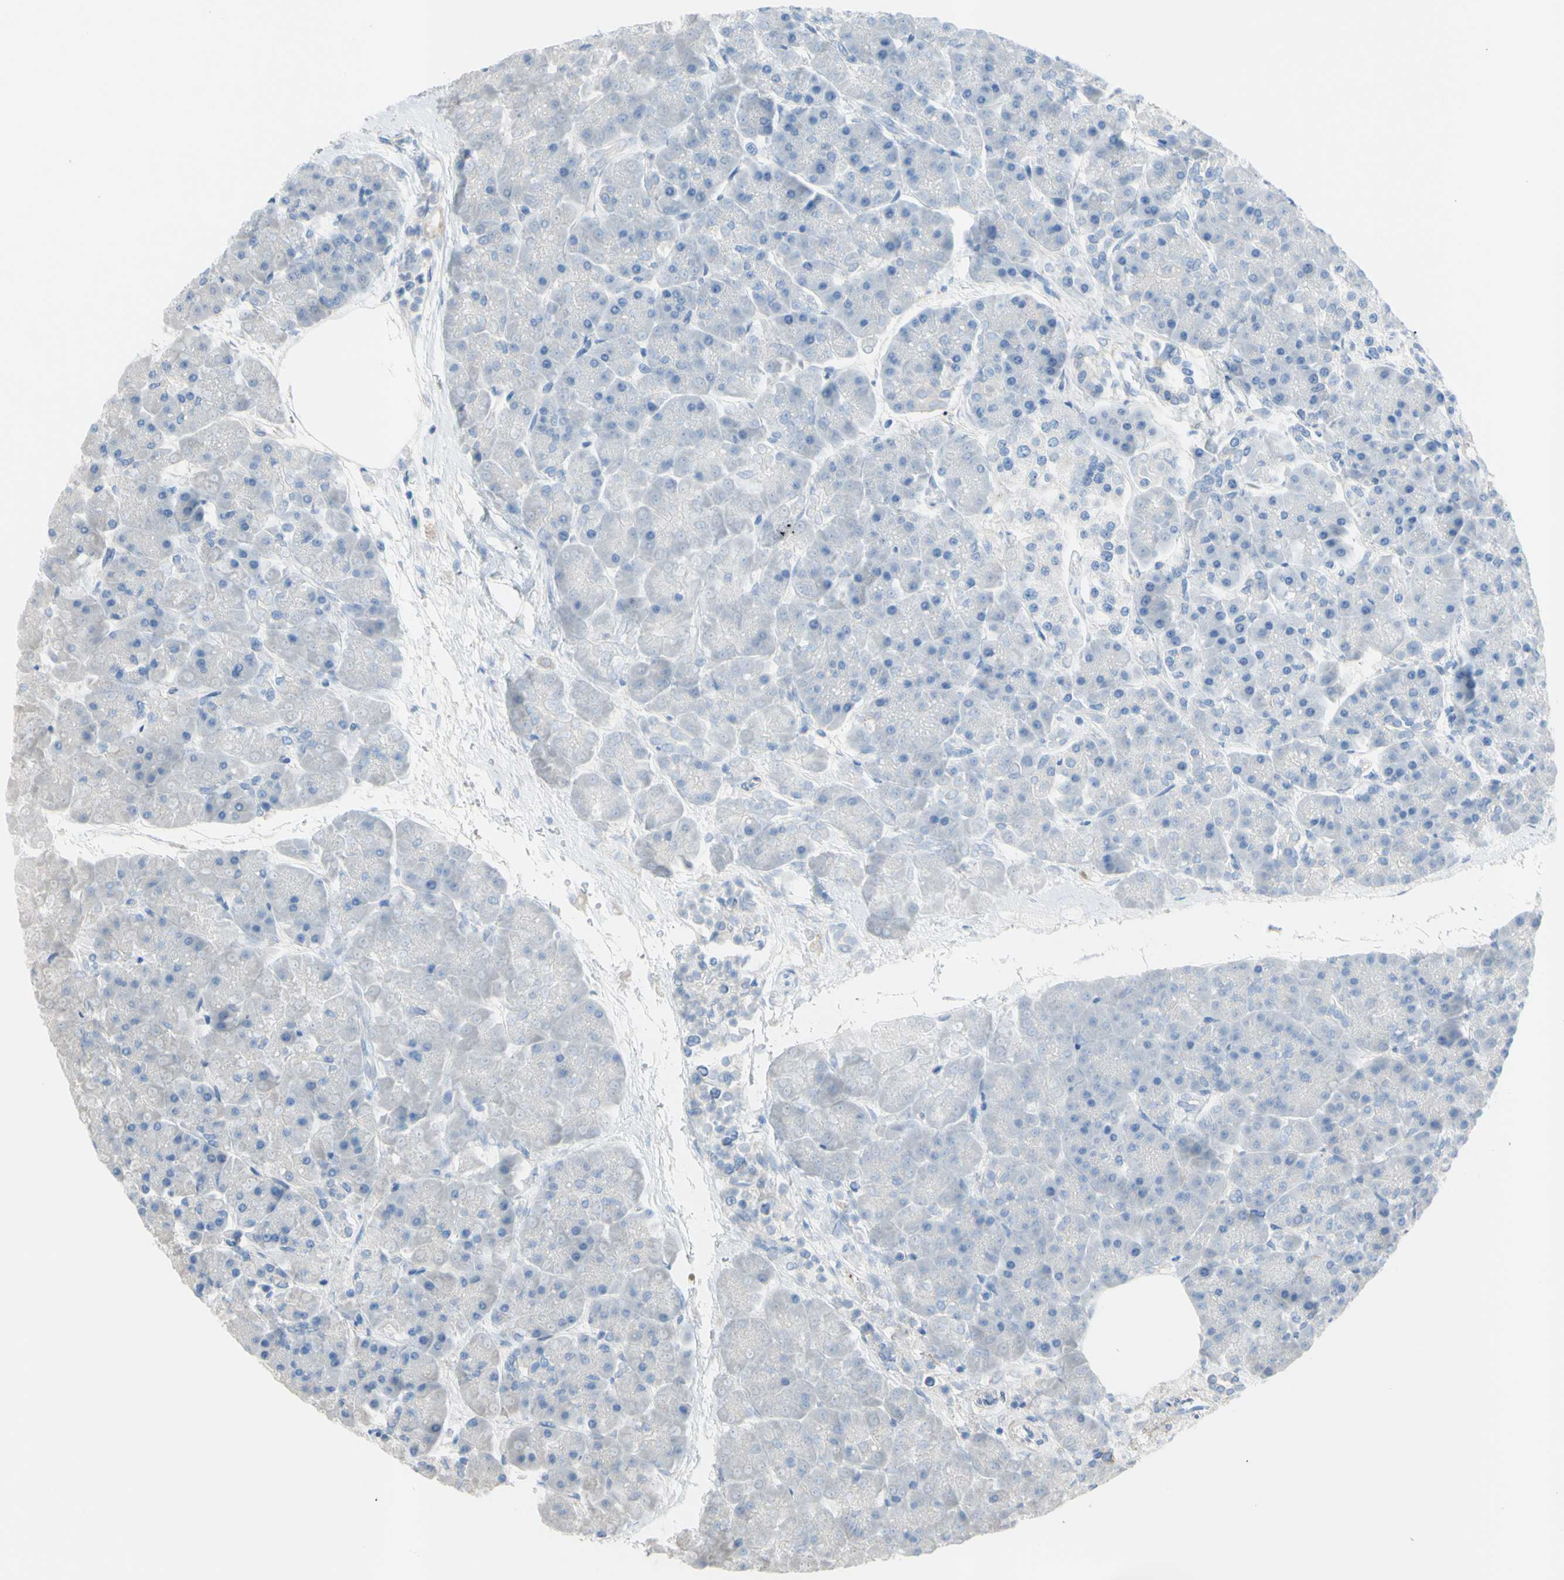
{"staining": {"intensity": "negative", "quantity": "none", "location": "none"}, "tissue": "pancreas", "cell_type": "Exocrine glandular cells", "image_type": "normal", "snomed": [{"axis": "morphology", "description": "Normal tissue, NOS"}, {"axis": "topography", "description": "Pancreas"}], "caption": "DAB immunohistochemical staining of normal human pancreas shows no significant staining in exocrine glandular cells.", "gene": "TMEM59L", "patient": {"sex": "female", "age": 70}}